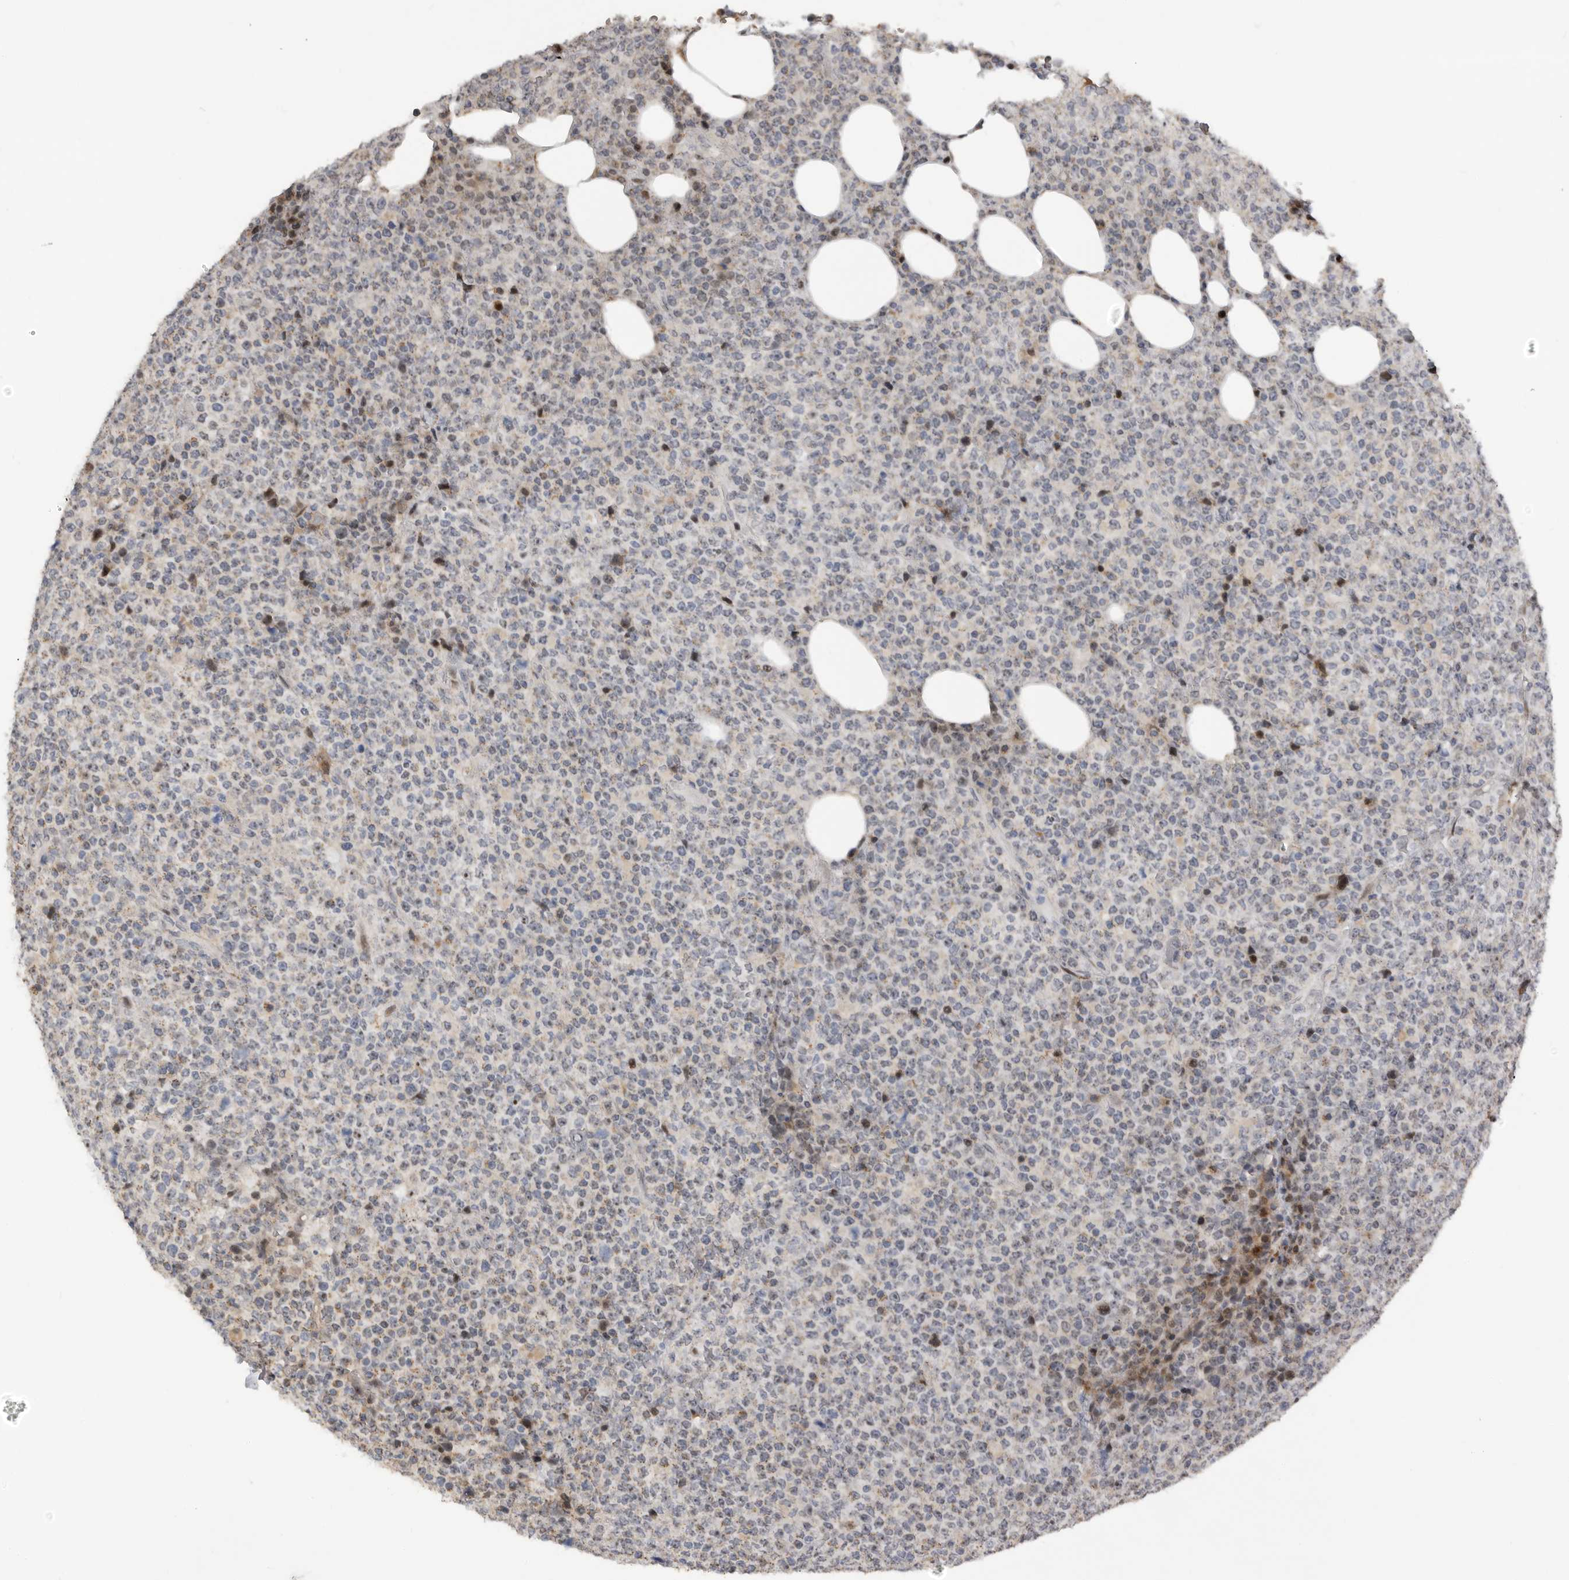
{"staining": {"intensity": "weak", "quantity": "25%-75%", "location": "nuclear"}, "tissue": "lymphoma", "cell_type": "Tumor cells", "image_type": "cancer", "snomed": [{"axis": "morphology", "description": "Malignant lymphoma, non-Hodgkin's type, High grade"}, {"axis": "topography", "description": "Lymph node"}], "caption": "Immunohistochemical staining of high-grade malignant lymphoma, non-Hodgkin's type shows weak nuclear protein positivity in about 25%-75% of tumor cells.", "gene": "PCMTD1", "patient": {"sex": "male", "age": 13}}